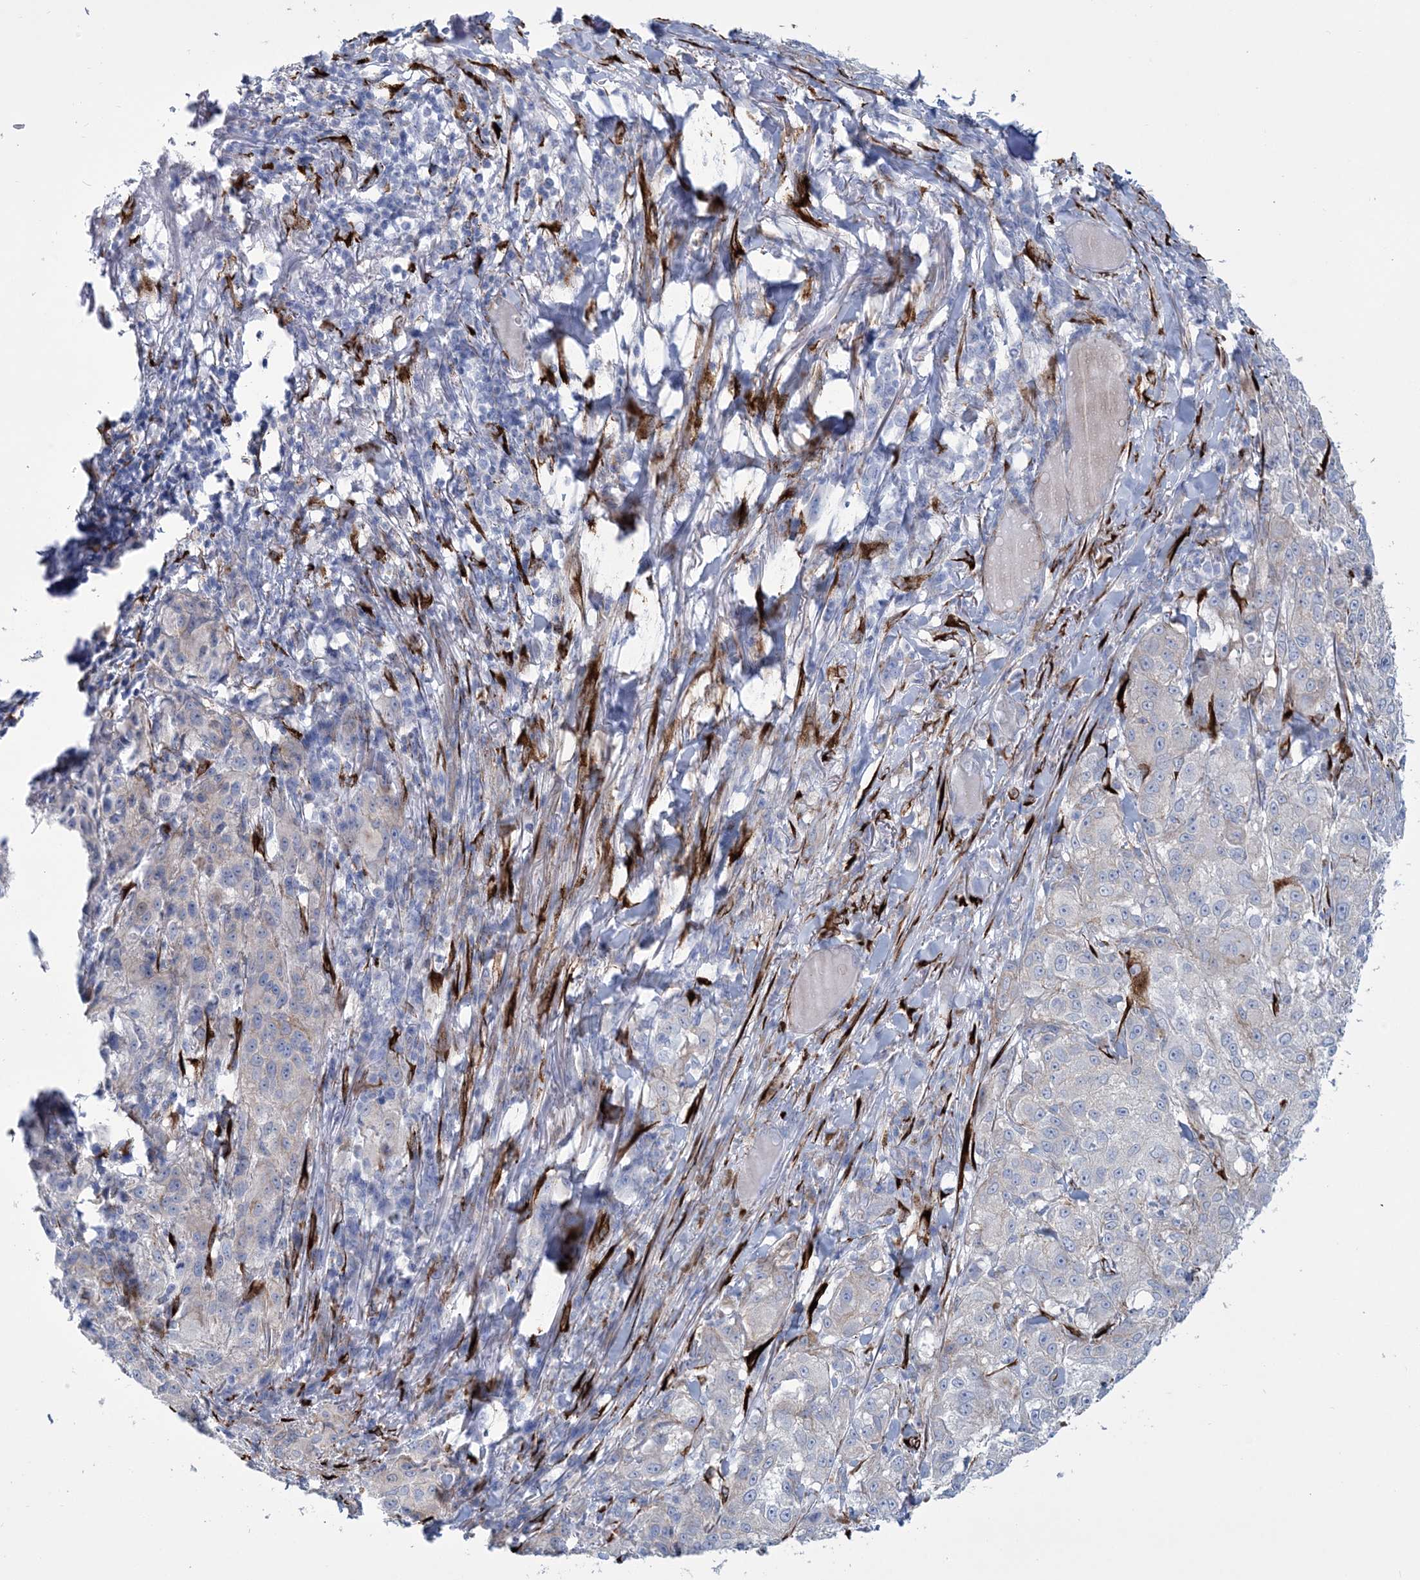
{"staining": {"intensity": "negative", "quantity": "none", "location": "none"}, "tissue": "melanoma", "cell_type": "Tumor cells", "image_type": "cancer", "snomed": [{"axis": "morphology", "description": "Necrosis, NOS"}, {"axis": "morphology", "description": "Malignant melanoma, NOS"}, {"axis": "topography", "description": "Skin"}], "caption": "Immunohistochemistry histopathology image of human melanoma stained for a protein (brown), which shows no staining in tumor cells.", "gene": "RAB11FIP5", "patient": {"sex": "female", "age": 87}}